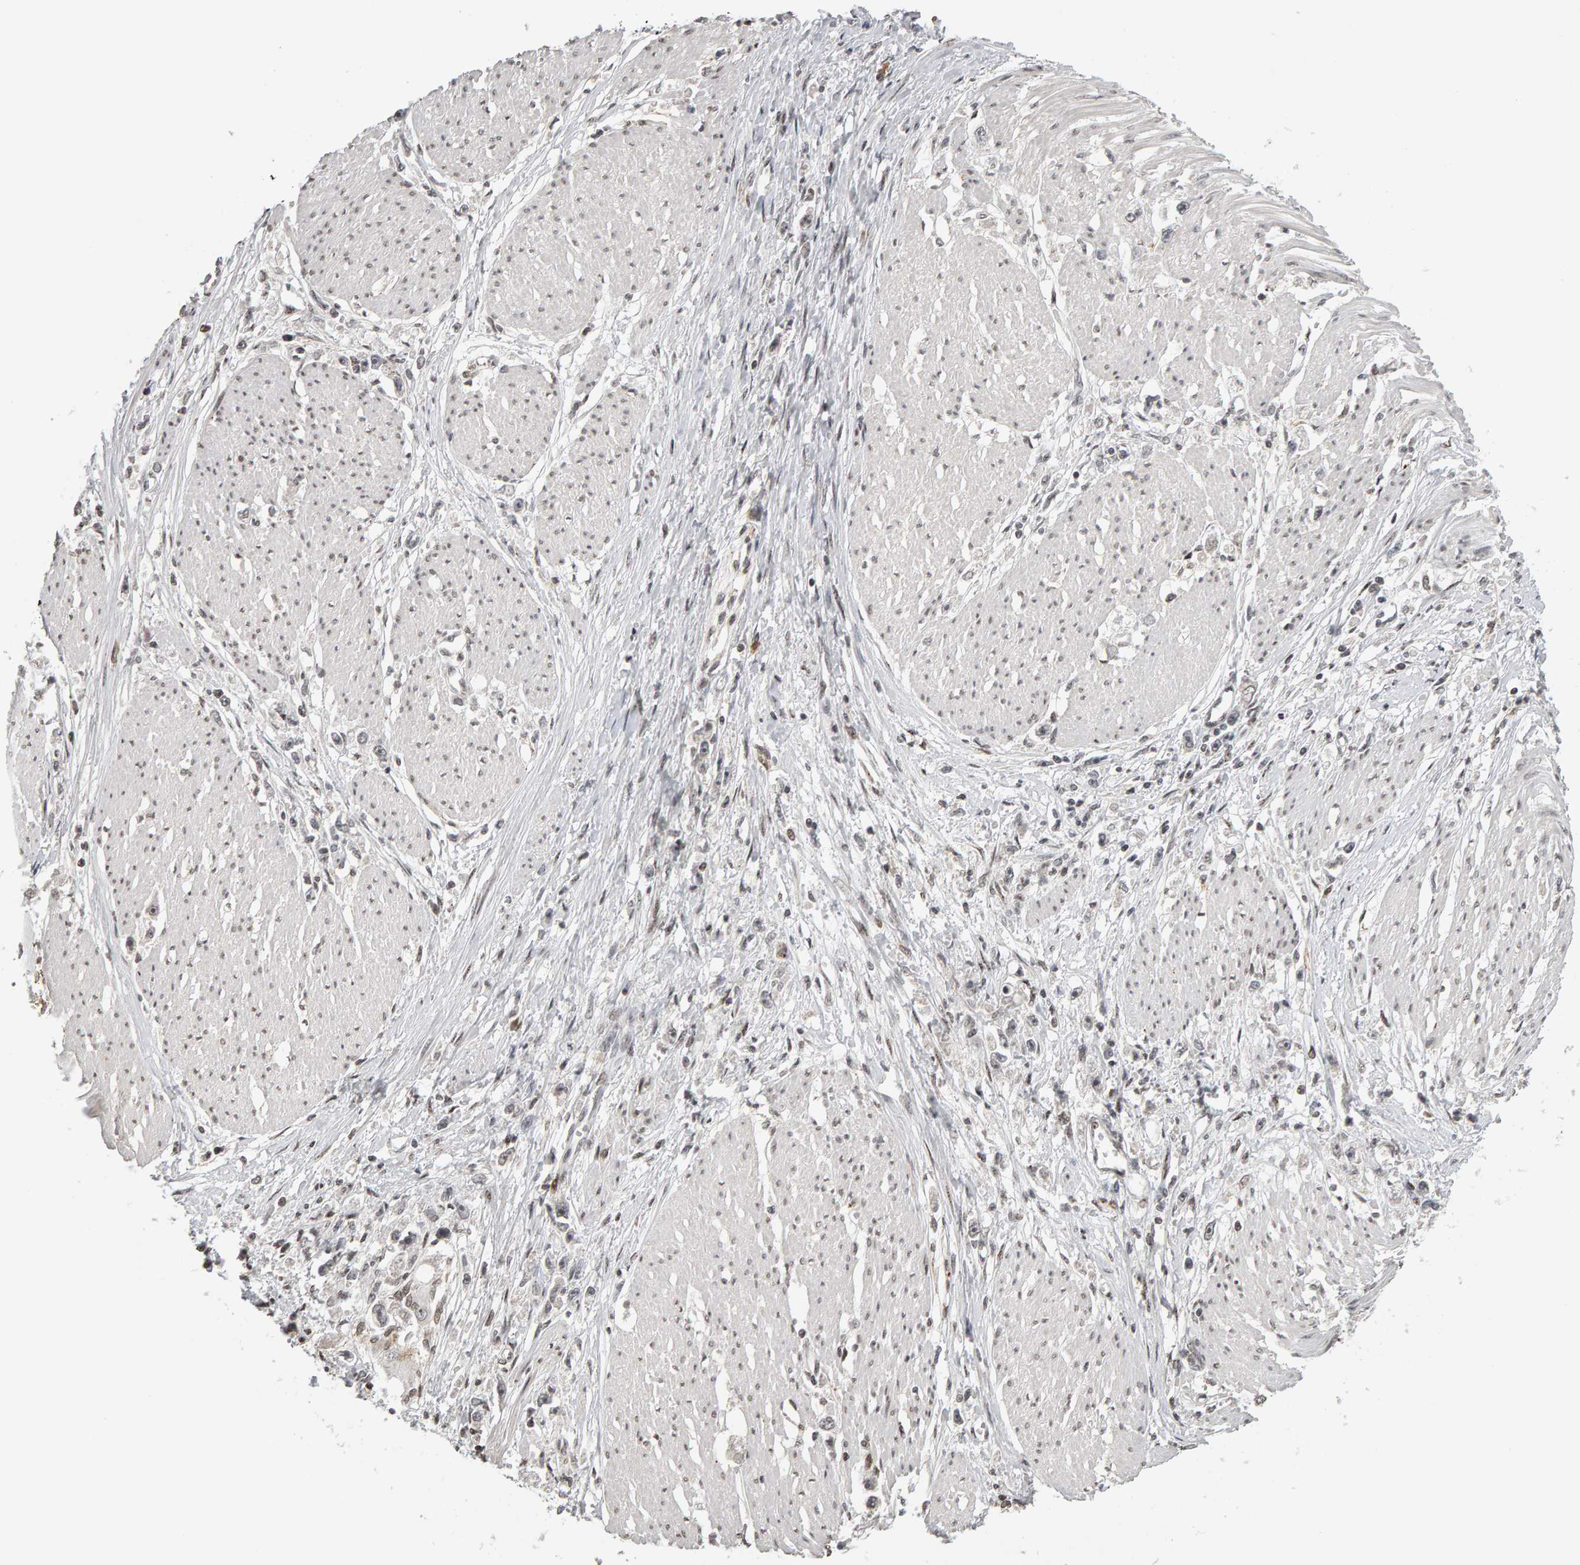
{"staining": {"intensity": "negative", "quantity": "none", "location": "none"}, "tissue": "stomach cancer", "cell_type": "Tumor cells", "image_type": "cancer", "snomed": [{"axis": "morphology", "description": "Adenocarcinoma, NOS"}, {"axis": "topography", "description": "Stomach"}], "caption": "DAB immunohistochemical staining of stomach adenocarcinoma demonstrates no significant expression in tumor cells.", "gene": "TRAM1", "patient": {"sex": "female", "age": 59}}